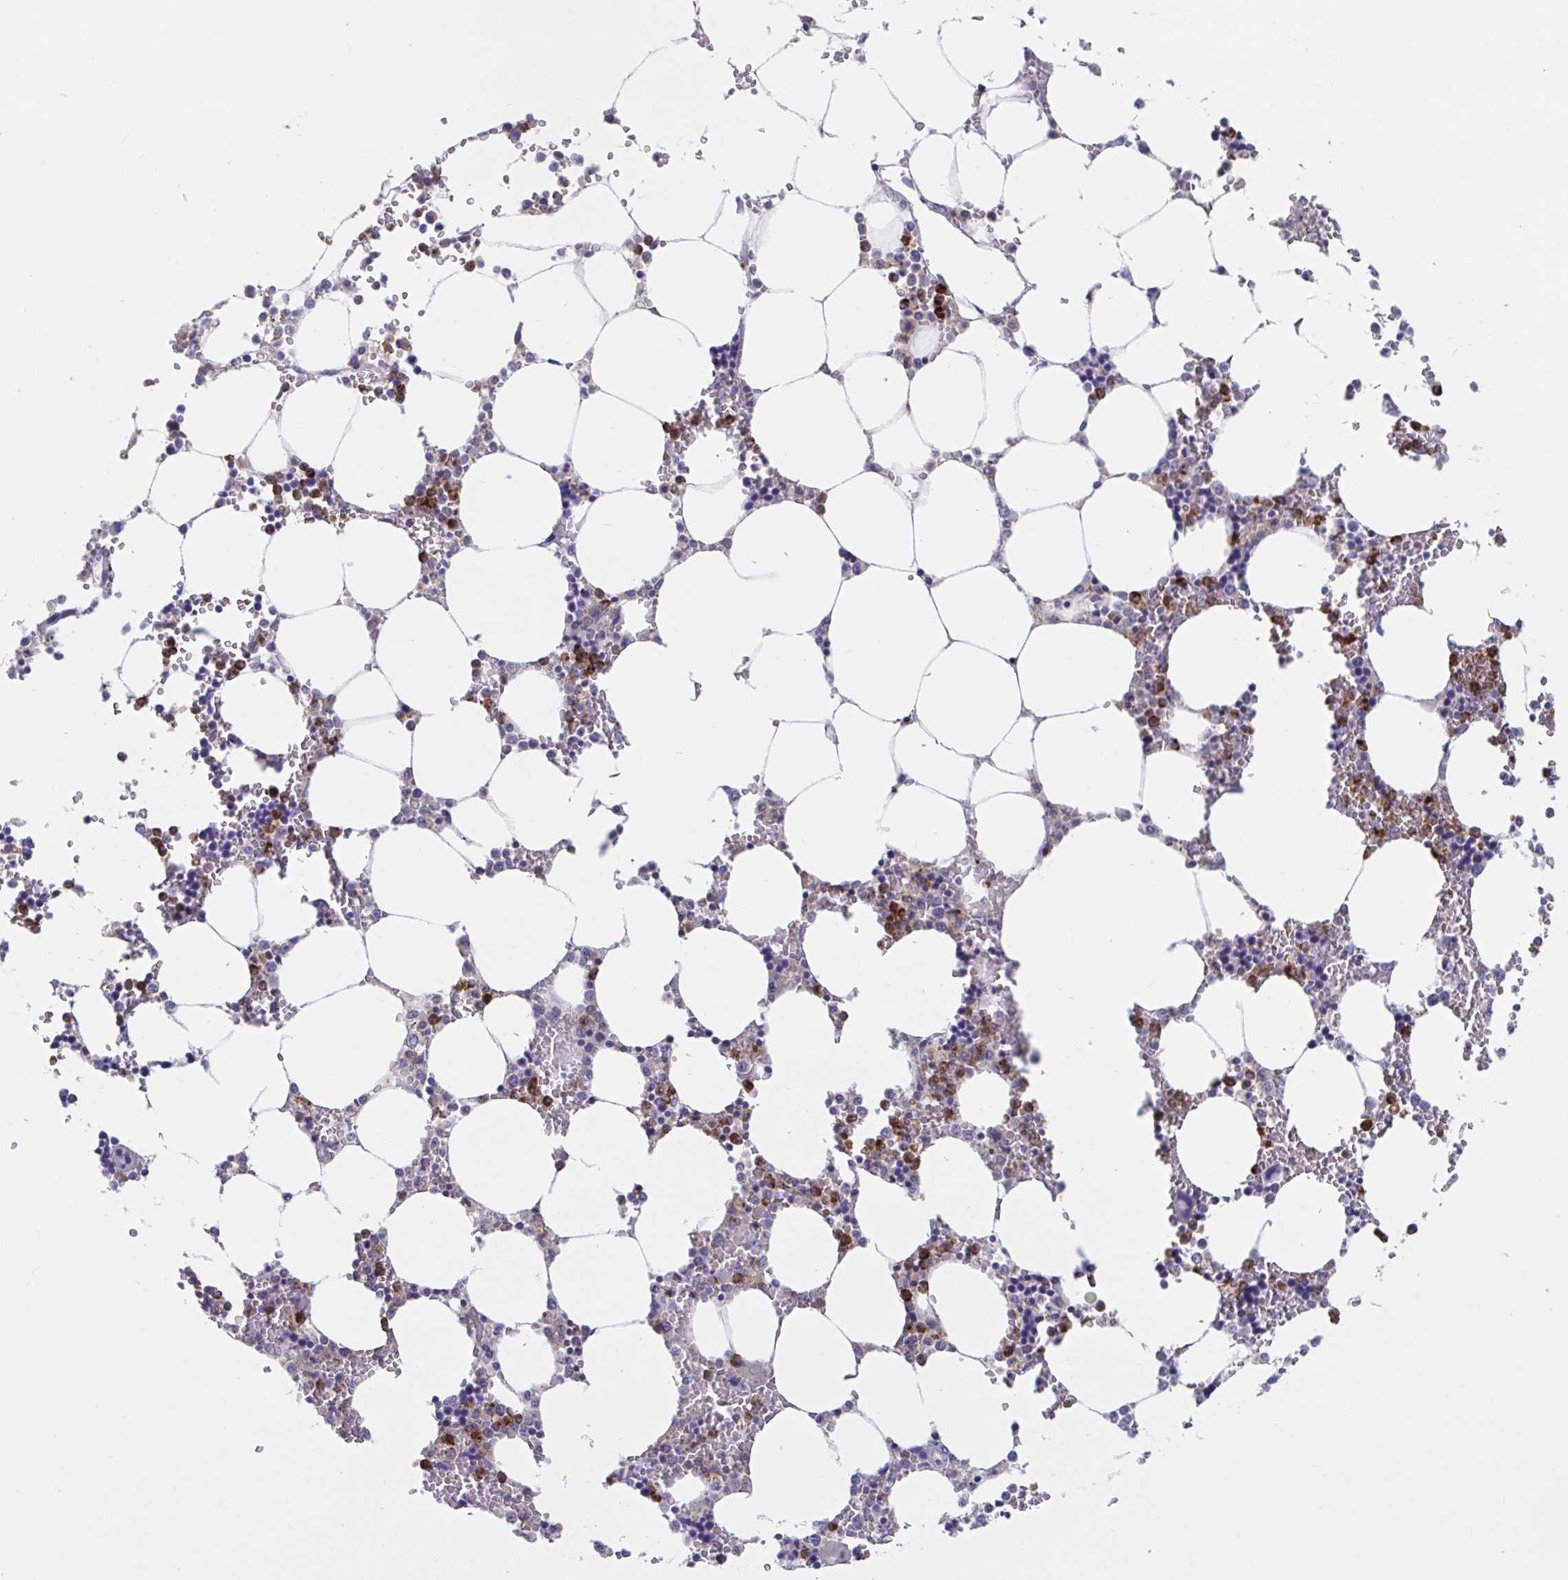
{"staining": {"intensity": "strong", "quantity": "<25%", "location": "cytoplasmic/membranous"}, "tissue": "bone marrow", "cell_type": "Hematopoietic cells", "image_type": "normal", "snomed": [{"axis": "morphology", "description": "Normal tissue, NOS"}, {"axis": "topography", "description": "Bone marrow"}], "caption": "Immunohistochemical staining of benign human bone marrow demonstrates medium levels of strong cytoplasmic/membranous expression in about <25% of hematopoietic cells. (DAB (3,3'-diaminobenzidine) IHC with brightfield microscopy, high magnification).", "gene": "ZNHIT2", "patient": {"sex": "male", "age": 64}}